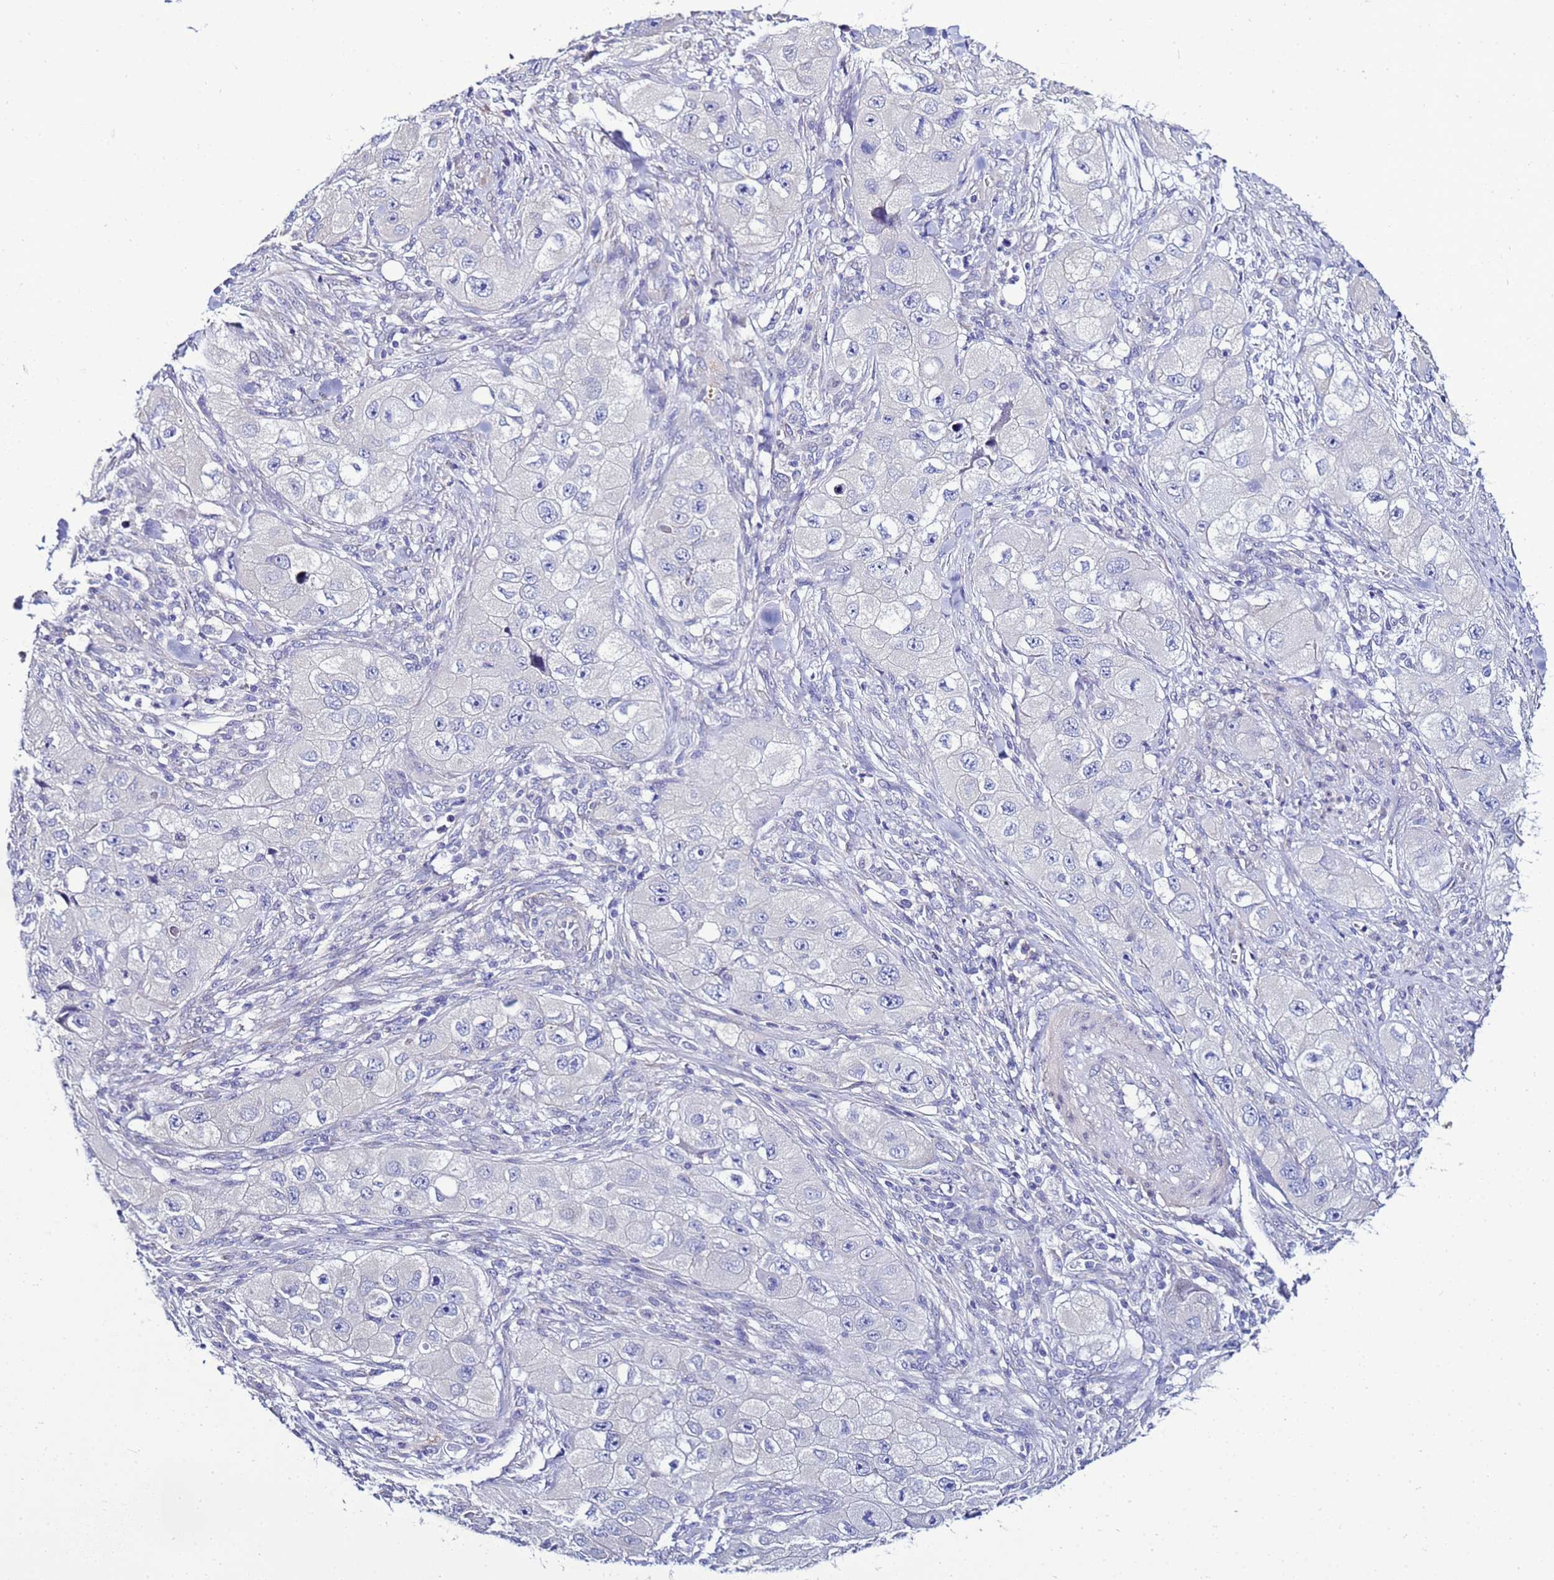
{"staining": {"intensity": "negative", "quantity": "none", "location": "none"}, "tissue": "skin cancer", "cell_type": "Tumor cells", "image_type": "cancer", "snomed": [{"axis": "morphology", "description": "Squamous cell carcinoma, NOS"}, {"axis": "topography", "description": "Skin"}, {"axis": "topography", "description": "Subcutis"}], "caption": "Immunohistochemistry (IHC) histopathology image of human squamous cell carcinoma (skin) stained for a protein (brown), which demonstrates no staining in tumor cells. (DAB immunohistochemistry, high magnification).", "gene": "FAM166B", "patient": {"sex": "male", "age": 73}}